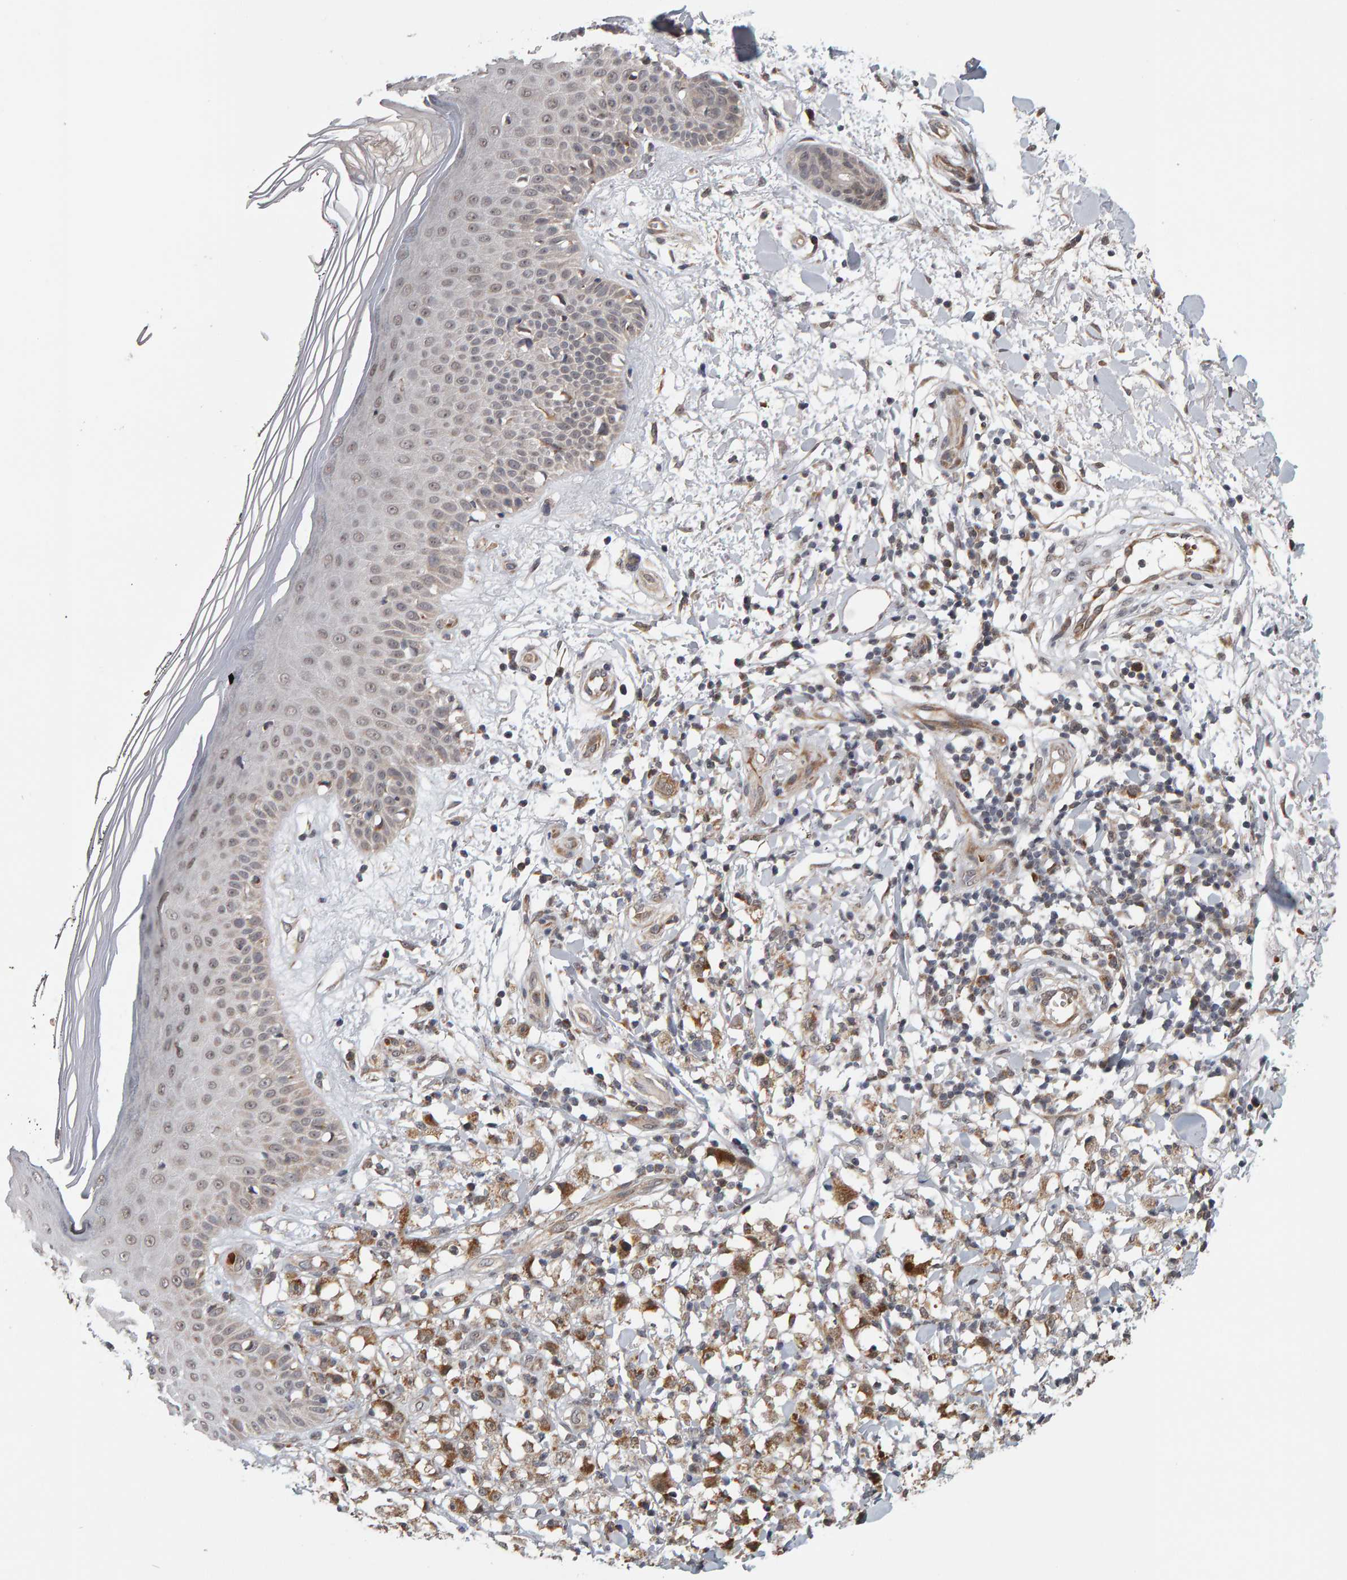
{"staining": {"intensity": "moderate", "quantity": ">75%", "location": "cytoplasmic/membranous"}, "tissue": "melanoma", "cell_type": "Tumor cells", "image_type": "cancer", "snomed": [{"axis": "morphology", "description": "Malignant melanoma, NOS"}, {"axis": "topography", "description": "Skin"}], "caption": "Immunohistochemical staining of human malignant melanoma demonstrates medium levels of moderate cytoplasmic/membranous expression in approximately >75% of tumor cells.", "gene": "DAP3", "patient": {"sex": "female", "age": 82}}